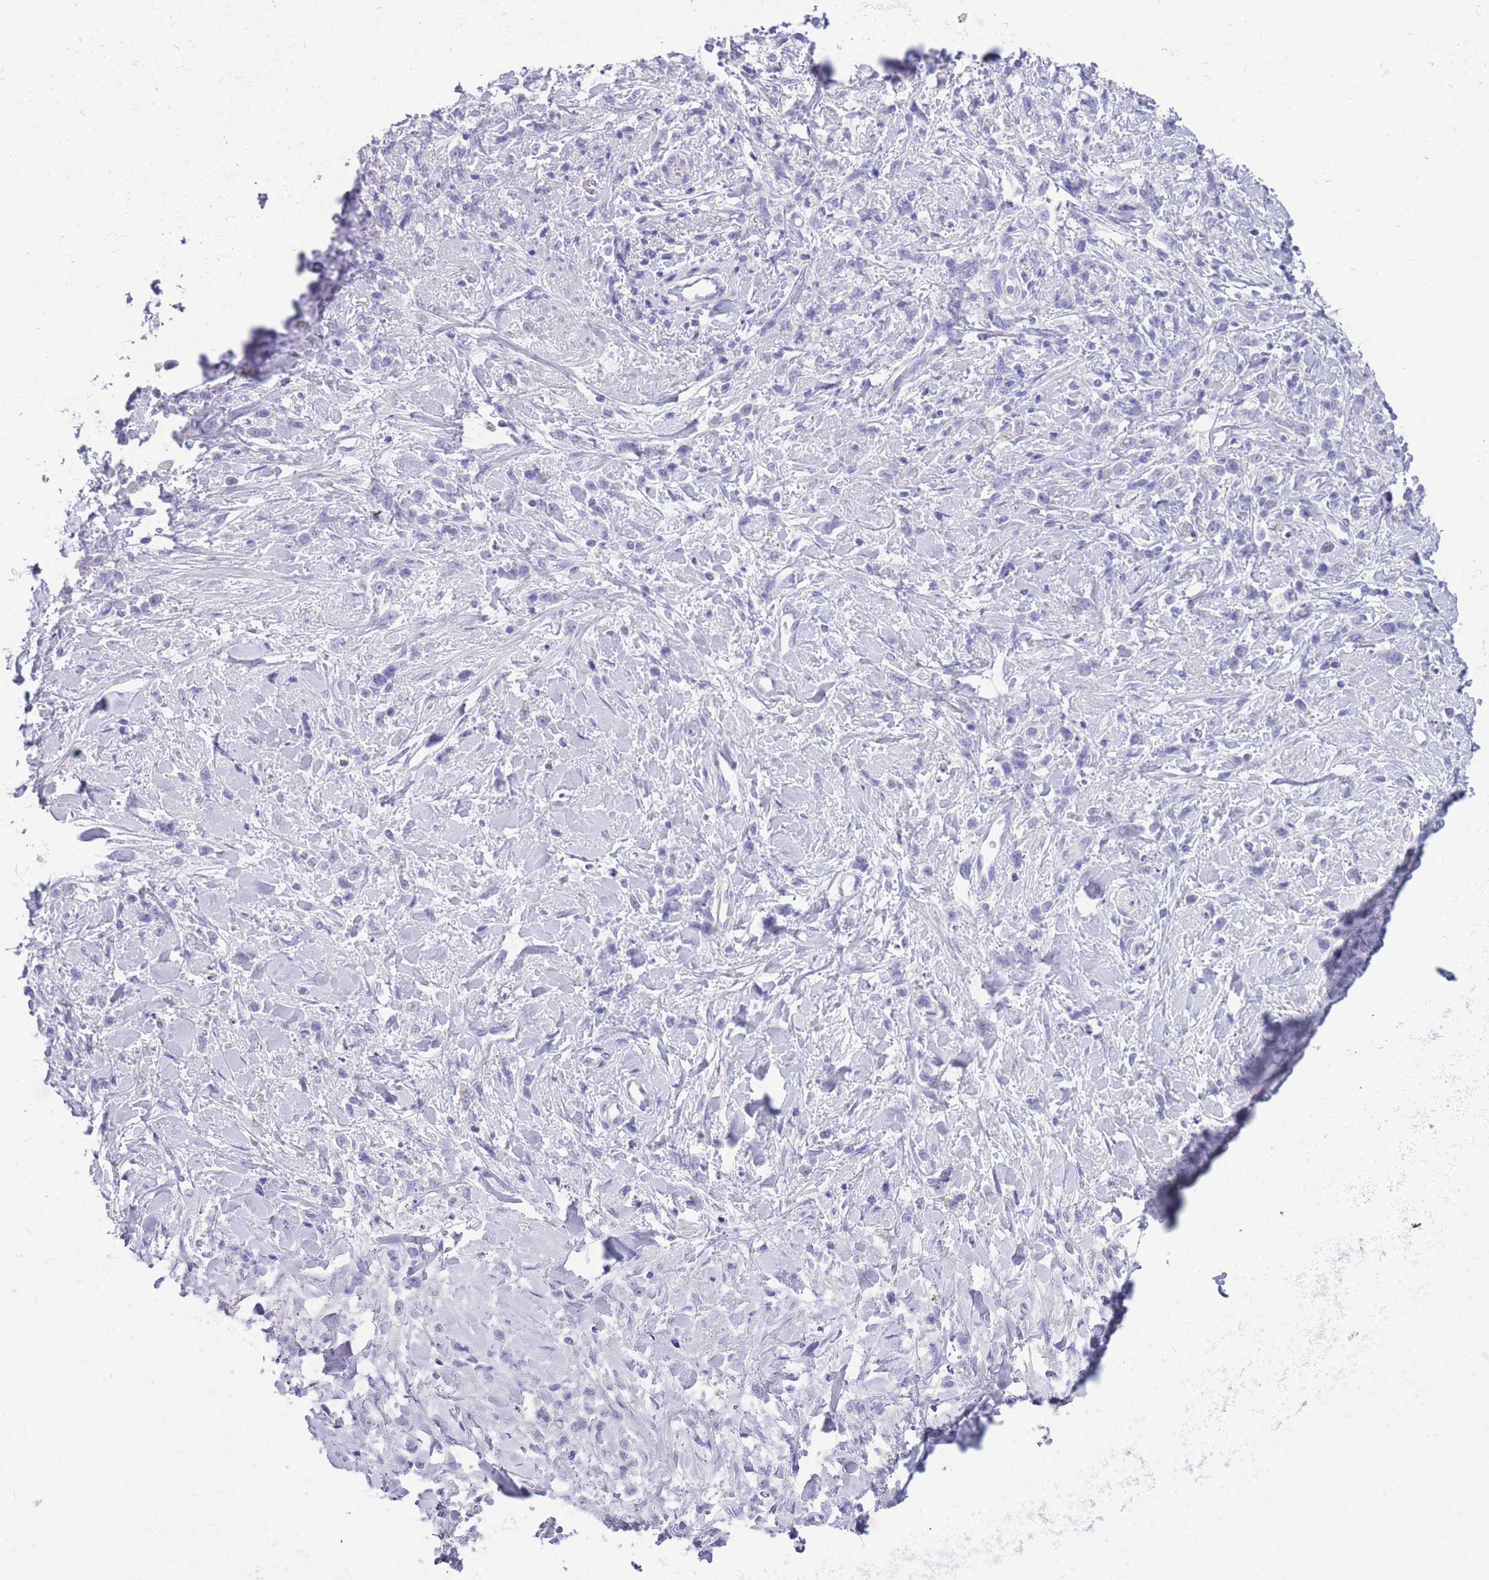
{"staining": {"intensity": "negative", "quantity": "none", "location": "none"}, "tissue": "stomach cancer", "cell_type": "Tumor cells", "image_type": "cancer", "snomed": [{"axis": "morphology", "description": "Adenocarcinoma, NOS"}, {"axis": "topography", "description": "Stomach"}], "caption": "Tumor cells show no significant expression in stomach cancer (adenocarcinoma). Brightfield microscopy of immunohistochemistry stained with DAB (3,3'-diaminobenzidine) (brown) and hematoxylin (blue), captured at high magnification.", "gene": "INTS2", "patient": {"sex": "female", "age": 60}}